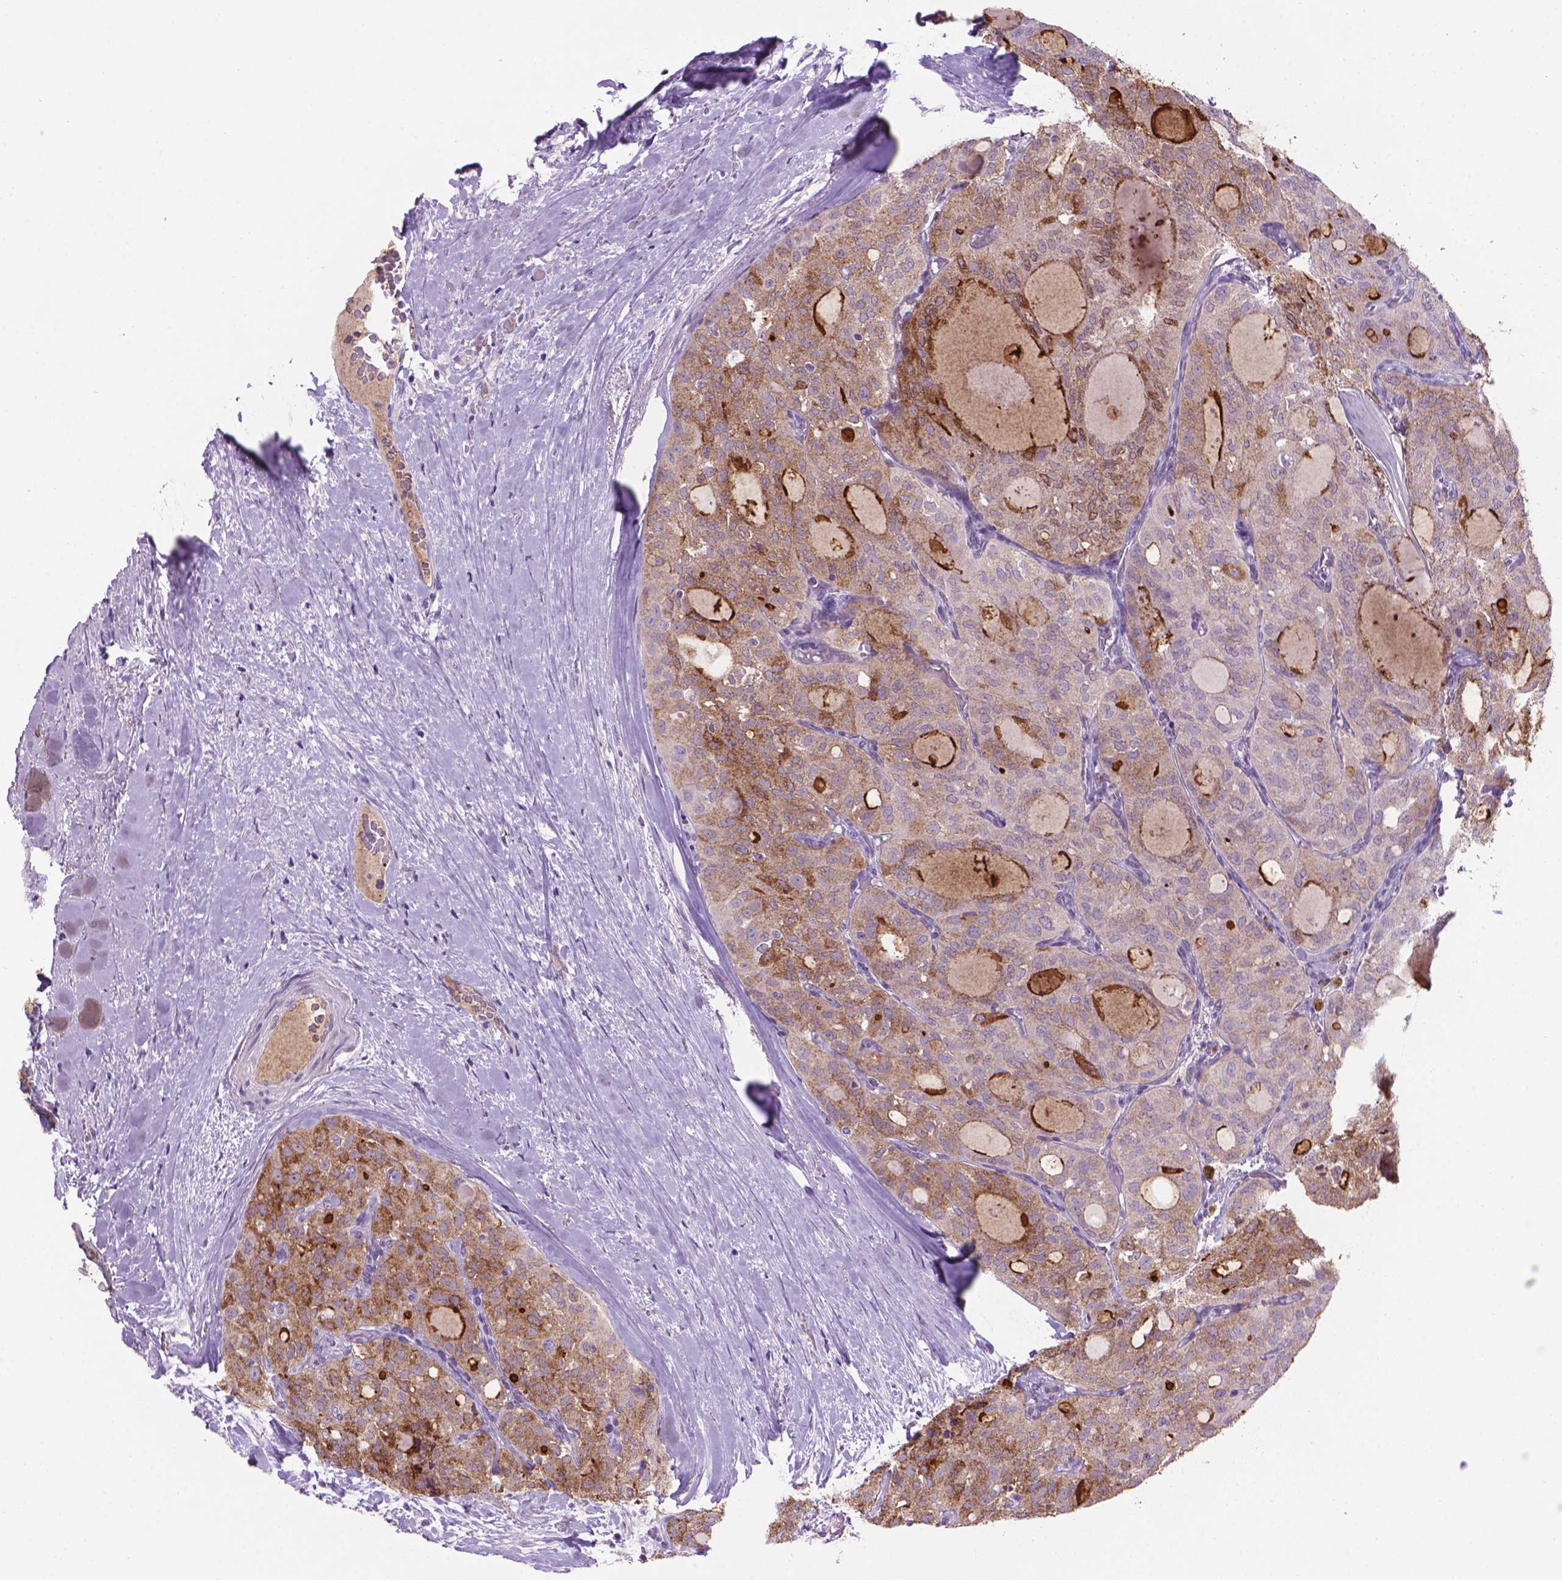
{"staining": {"intensity": "weak", "quantity": ">75%", "location": "cytoplasmic/membranous"}, "tissue": "thyroid cancer", "cell_type": "Tumor cells", "image_type": "cancer", "snomed": [{"axis": "morphology", "description": "Follicular adenoma carcinoma, NOS"}, {"axis": "topography", "description": "Thyroid gland"}], "caption": "A brown stain labels weak cytoplasmic/membranous staining of a protein in human thyroid cancer tumor cells. (Brightfield microscopy of DAB IHC at high magnification).", "gene": "MUC1", "patient": {"sex": "male", "age": 75}}